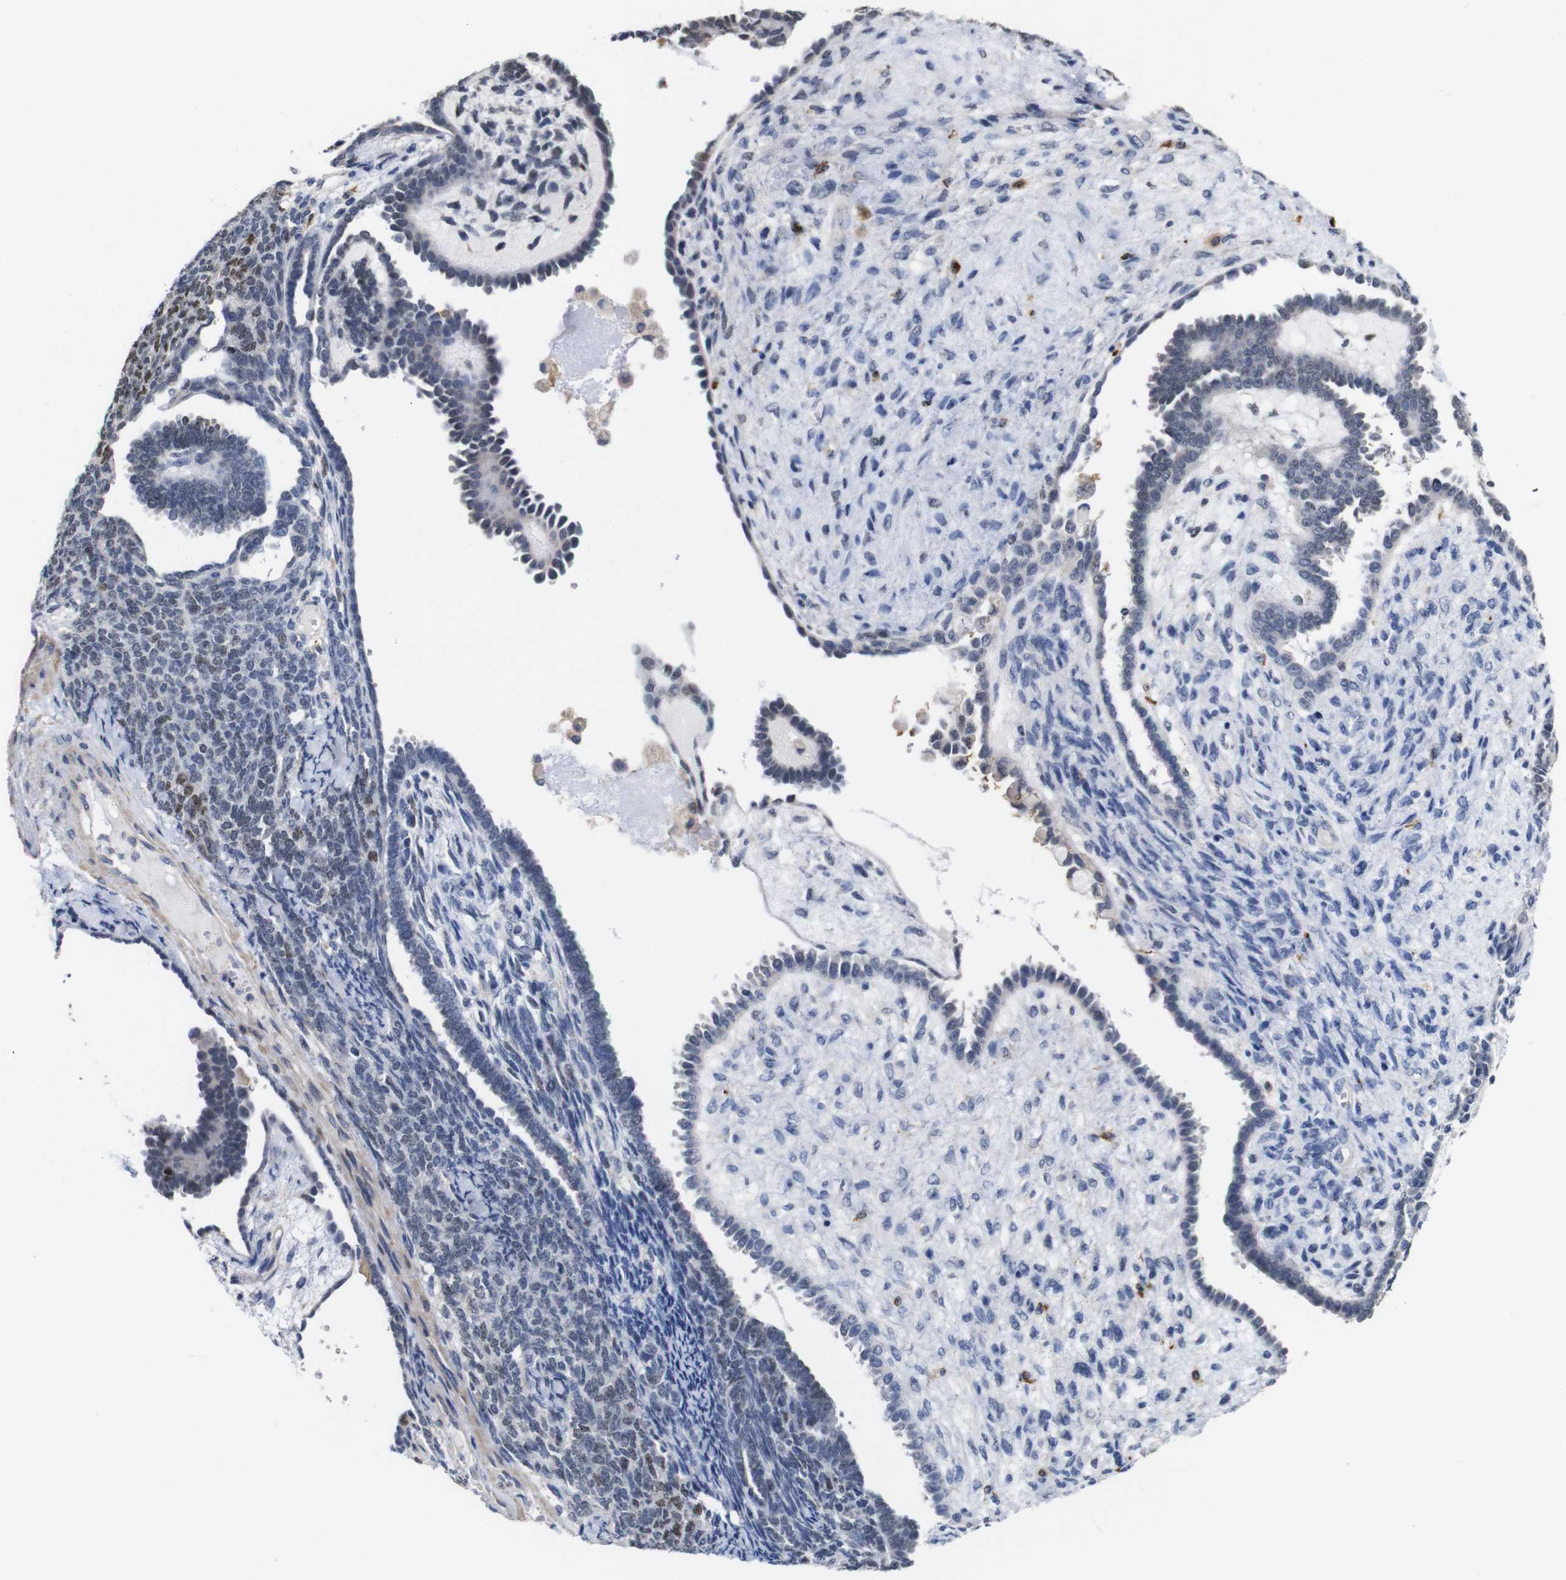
{"staining": {"intensity": "negative", "quantity": "none", "location": "none"}, "tissue": "endometrial cancer", "cell_type": "Tumor cells", "image_type": "cancer", "snomed": [{"axis": "morphology", "description": "Neoplasm, malignant, NOS"}, {"axis": "topography", "description": "Endometrium"}], "caption": "An image of endometrial cancer stained for a protein shows no brown staining in tumor cells.", "gene": "TCEAL9", "patient": {"sex": "female", "age": 74}}